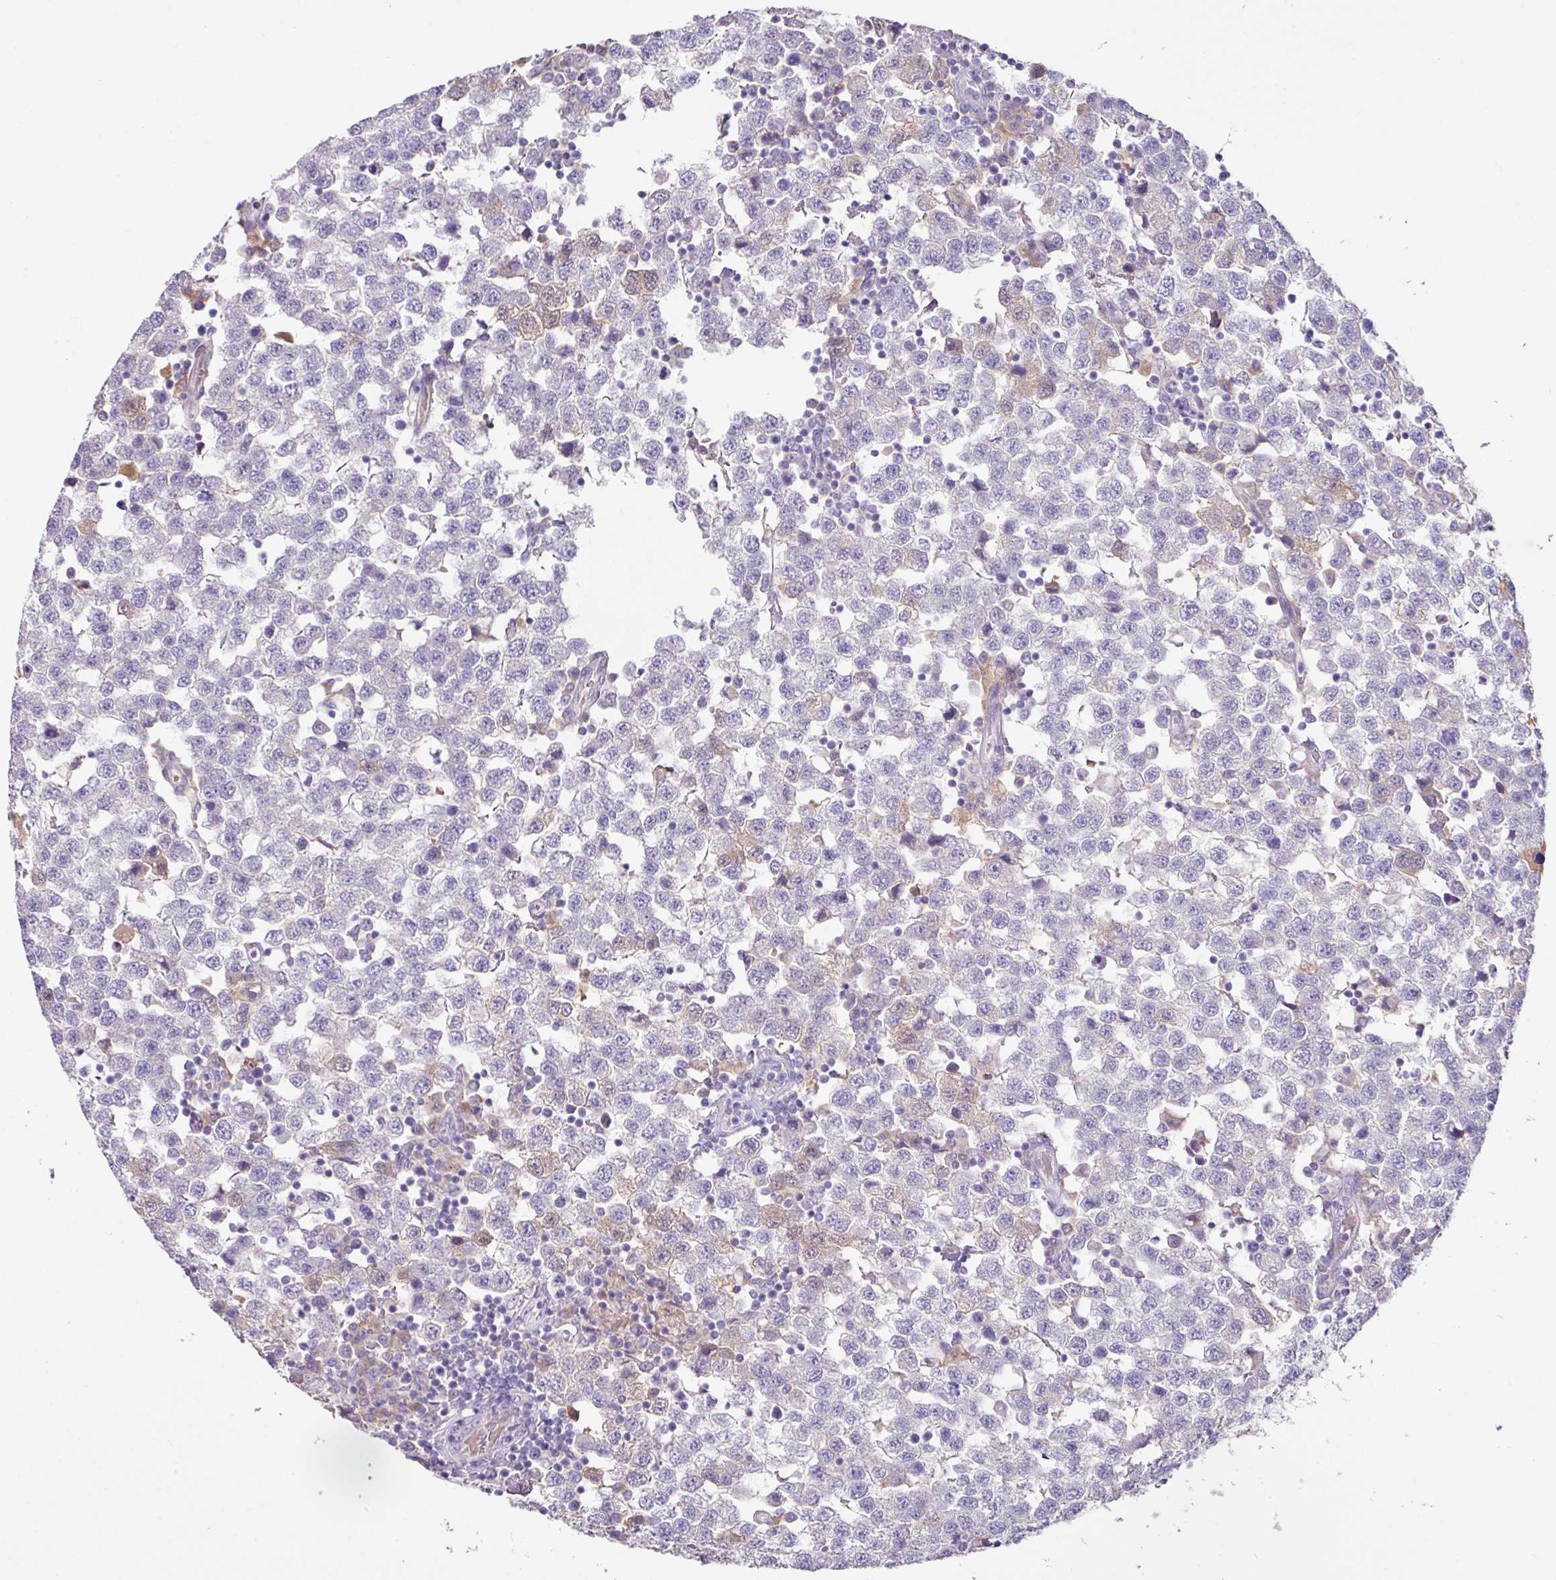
{"staining": {"intensity": "negative", "quantity": "none", "location": "none"}, "tissue": "testis cancer", "cell_type": "Tumor cells", "image_type": "cancer", "snomed": [{"axis": "morphology", "description": "Seminoma, NOS"}, {"axis": "topography", "description": "Testis"}], "caption": "A histopathology image of human seminoma (testis) is negative for staining in tumor cells.", "gene": "PLEKHH3", "patient": {"sex": "male", "age": 34}}